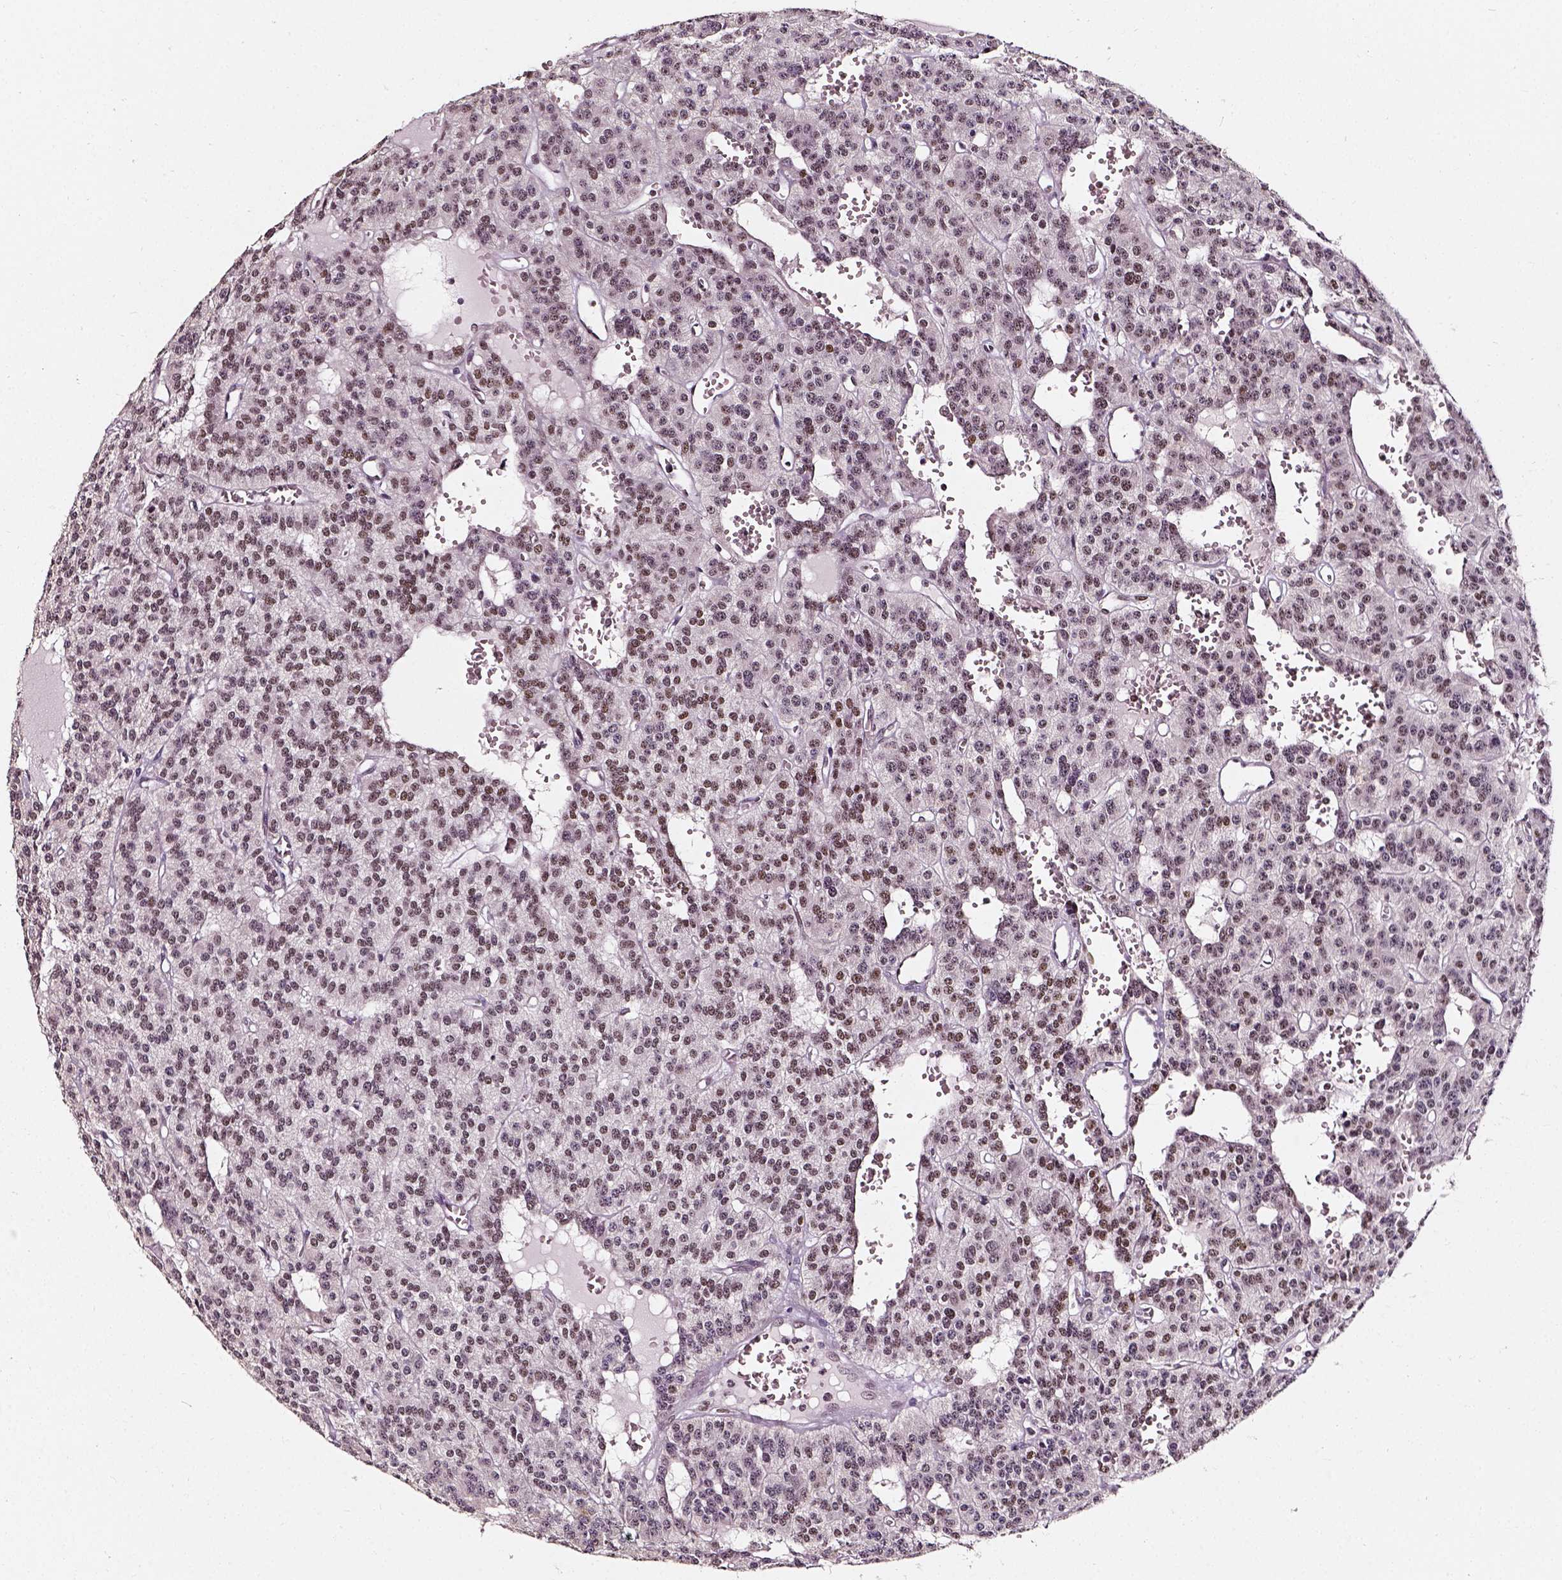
{"staining": {"intensity": "moderate", "quantity": ">75%", "location": "nuclear"}, "tissue": "carcinoid", "cell_type": "Tumor cells", "image_type": "cancer", "snomed": [{"axis": "morphology", "description": "Carcinoid, malignant, NOS"}, {"axis": "topography", "description": "Lung"}], "caption": "Carcinoid stained with a brown dye shows moderate nuclear positive staining in approximately >75% of tumor cells.", "gene": "NACC1", "patient": {"sex": "female", "age": 71}}